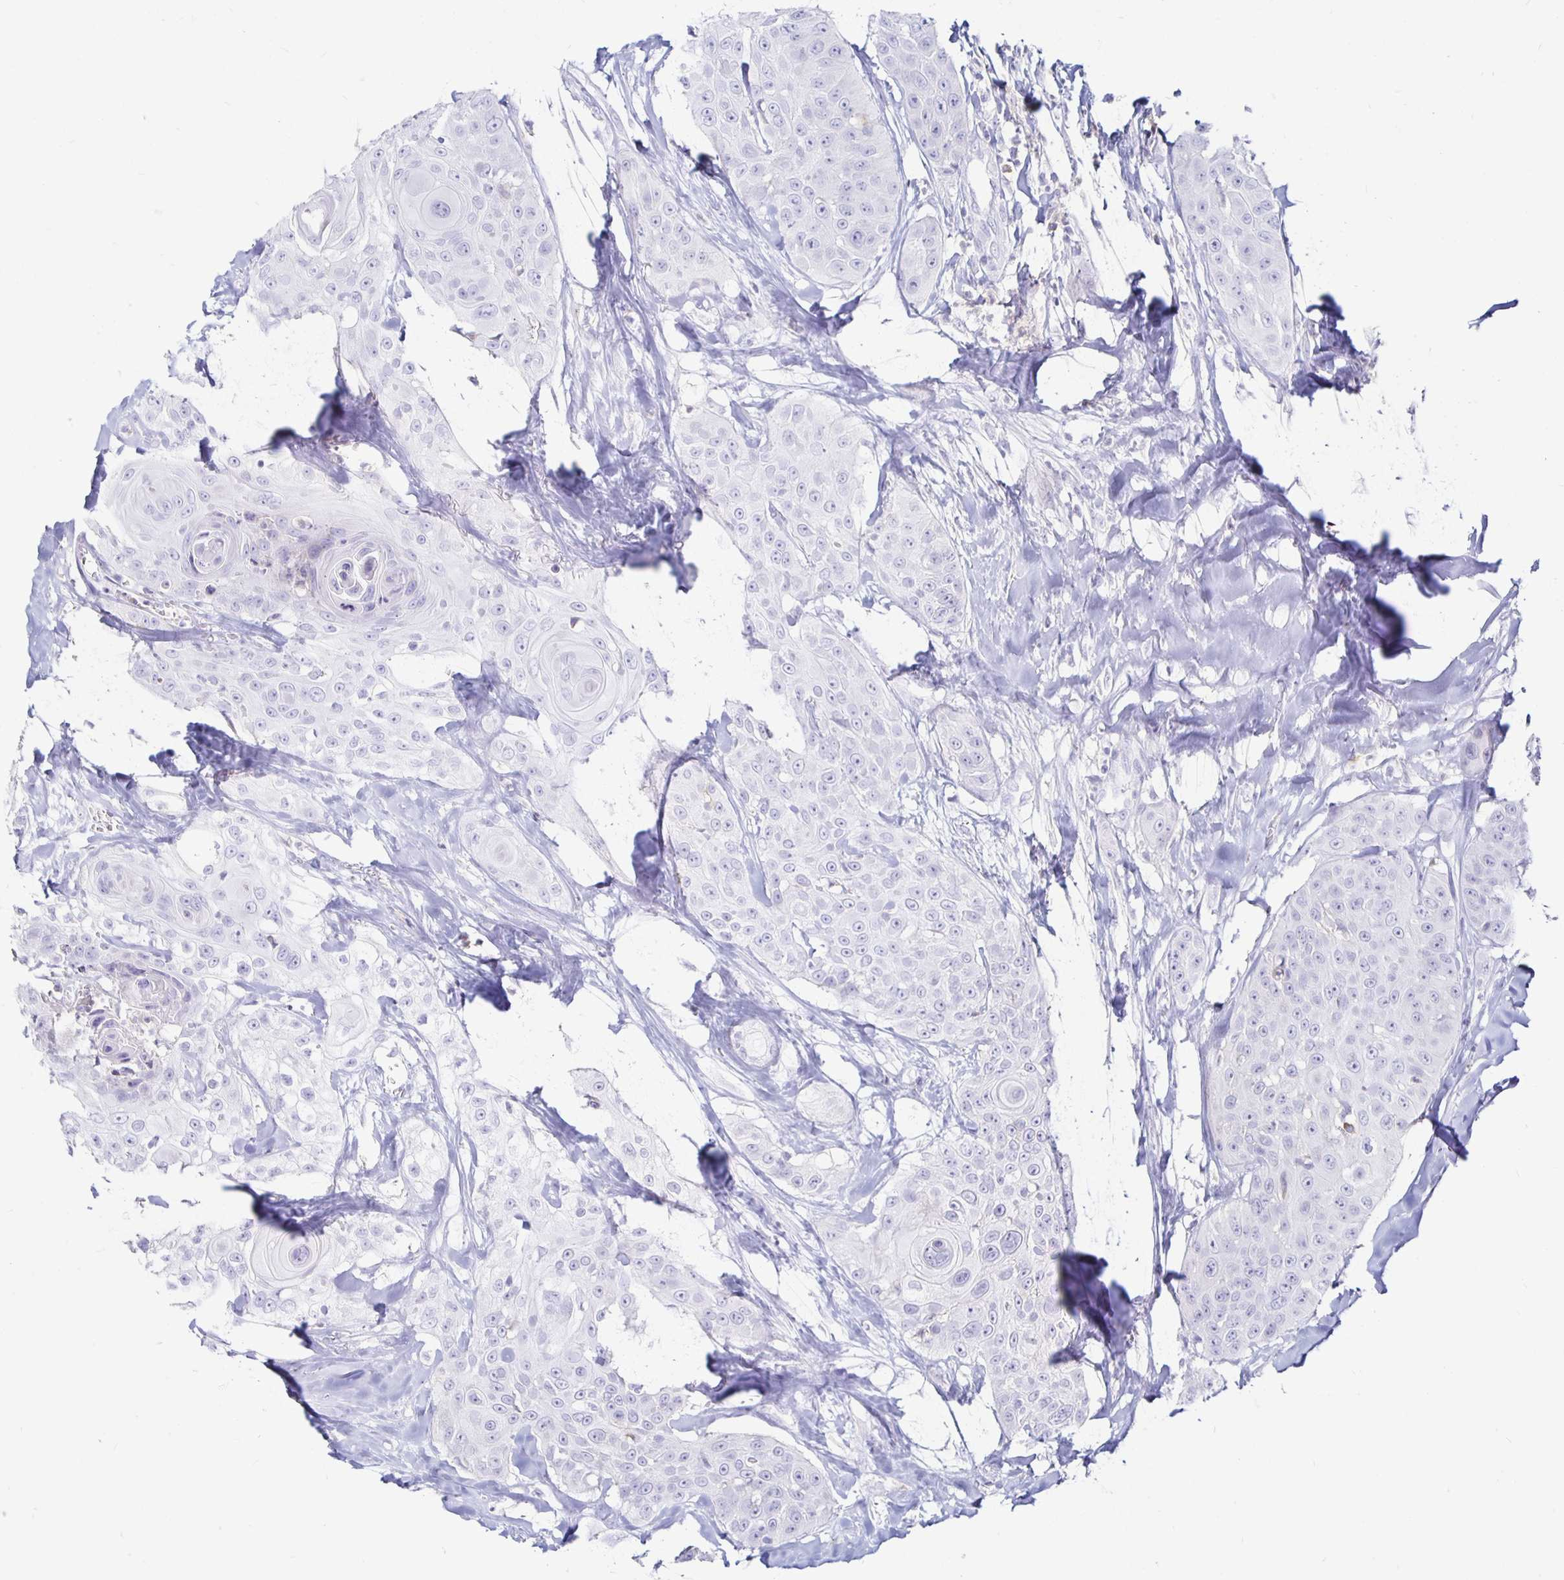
{"staining": {"intensity": "negative", "quantity": "none", "location": "none"}, "tissue": "head and neck cancer", "cell_type": "Tumor cells", "image_type": "cancer", "snomed": [{"axis": "morphology", "description": "Squamous cell carcinoma, NOS"}, {"axis": "topography", "description": "Head-Neck"}], "caption": "Tumor cells show no significant expression in head and neck cancer (squamous cell carcinoma). (IHC, brightfield microscopy, high magnification).", "gene": "SIRPA", "patient": {"sex": "male", "age": 83}}